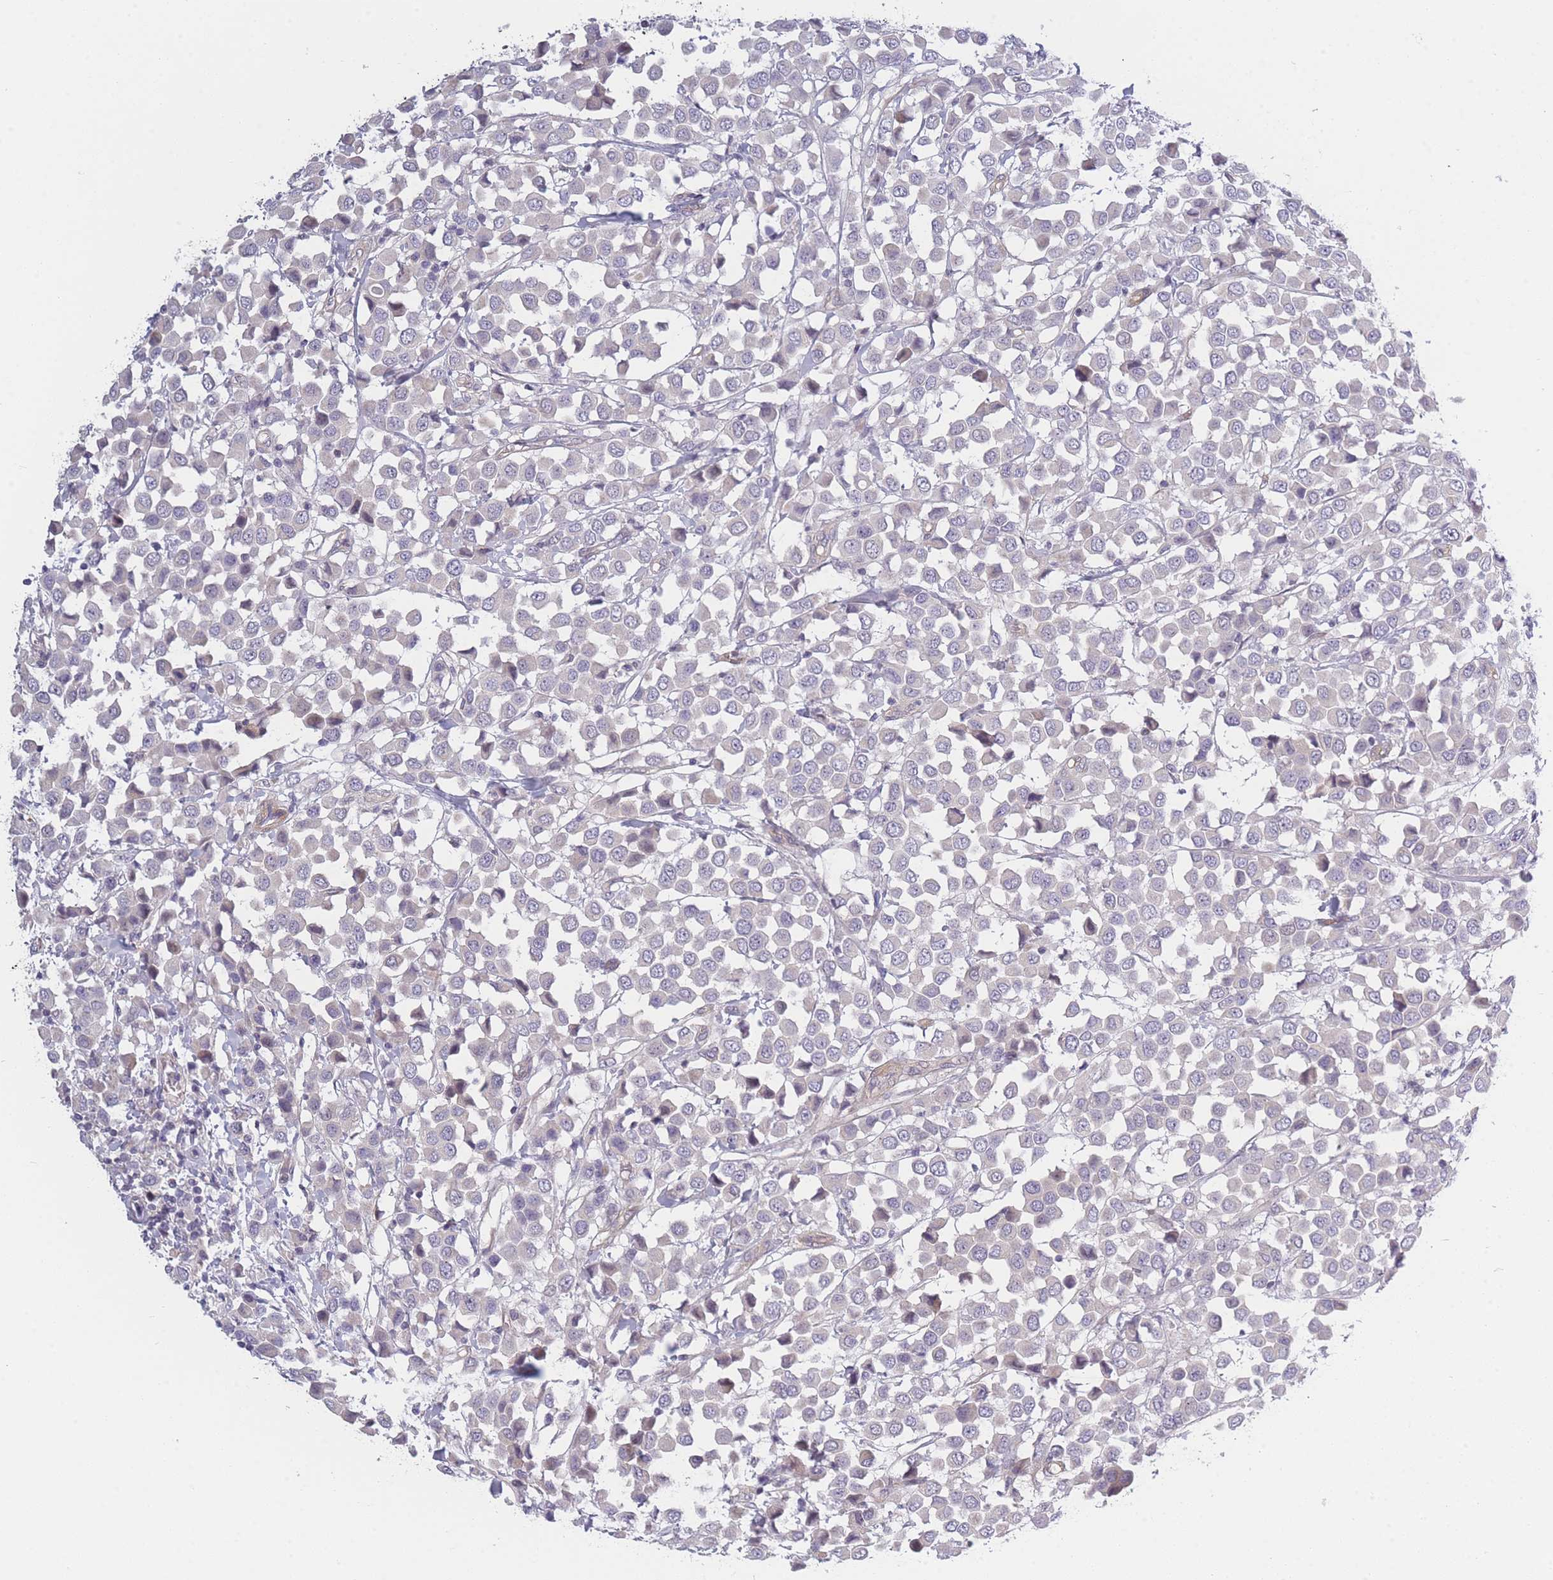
{"staining": {"intensity": "negative", "quantity": "none", "location": "none"}, "tissue": "breast cancer", "cell_type": "Tumor cells", "image_type": "cancer", "snomed": [{"axis": "morphology", "description": "Duct carcinoma"}, {"axis": "topography", "description": "Breast"}], "caption": "Tumor cells are negative for brown protein staining in breast invasive ductal carcinoma.", "gene": "SLC7A6", "patient": {"sex": "female", "age": 61}}